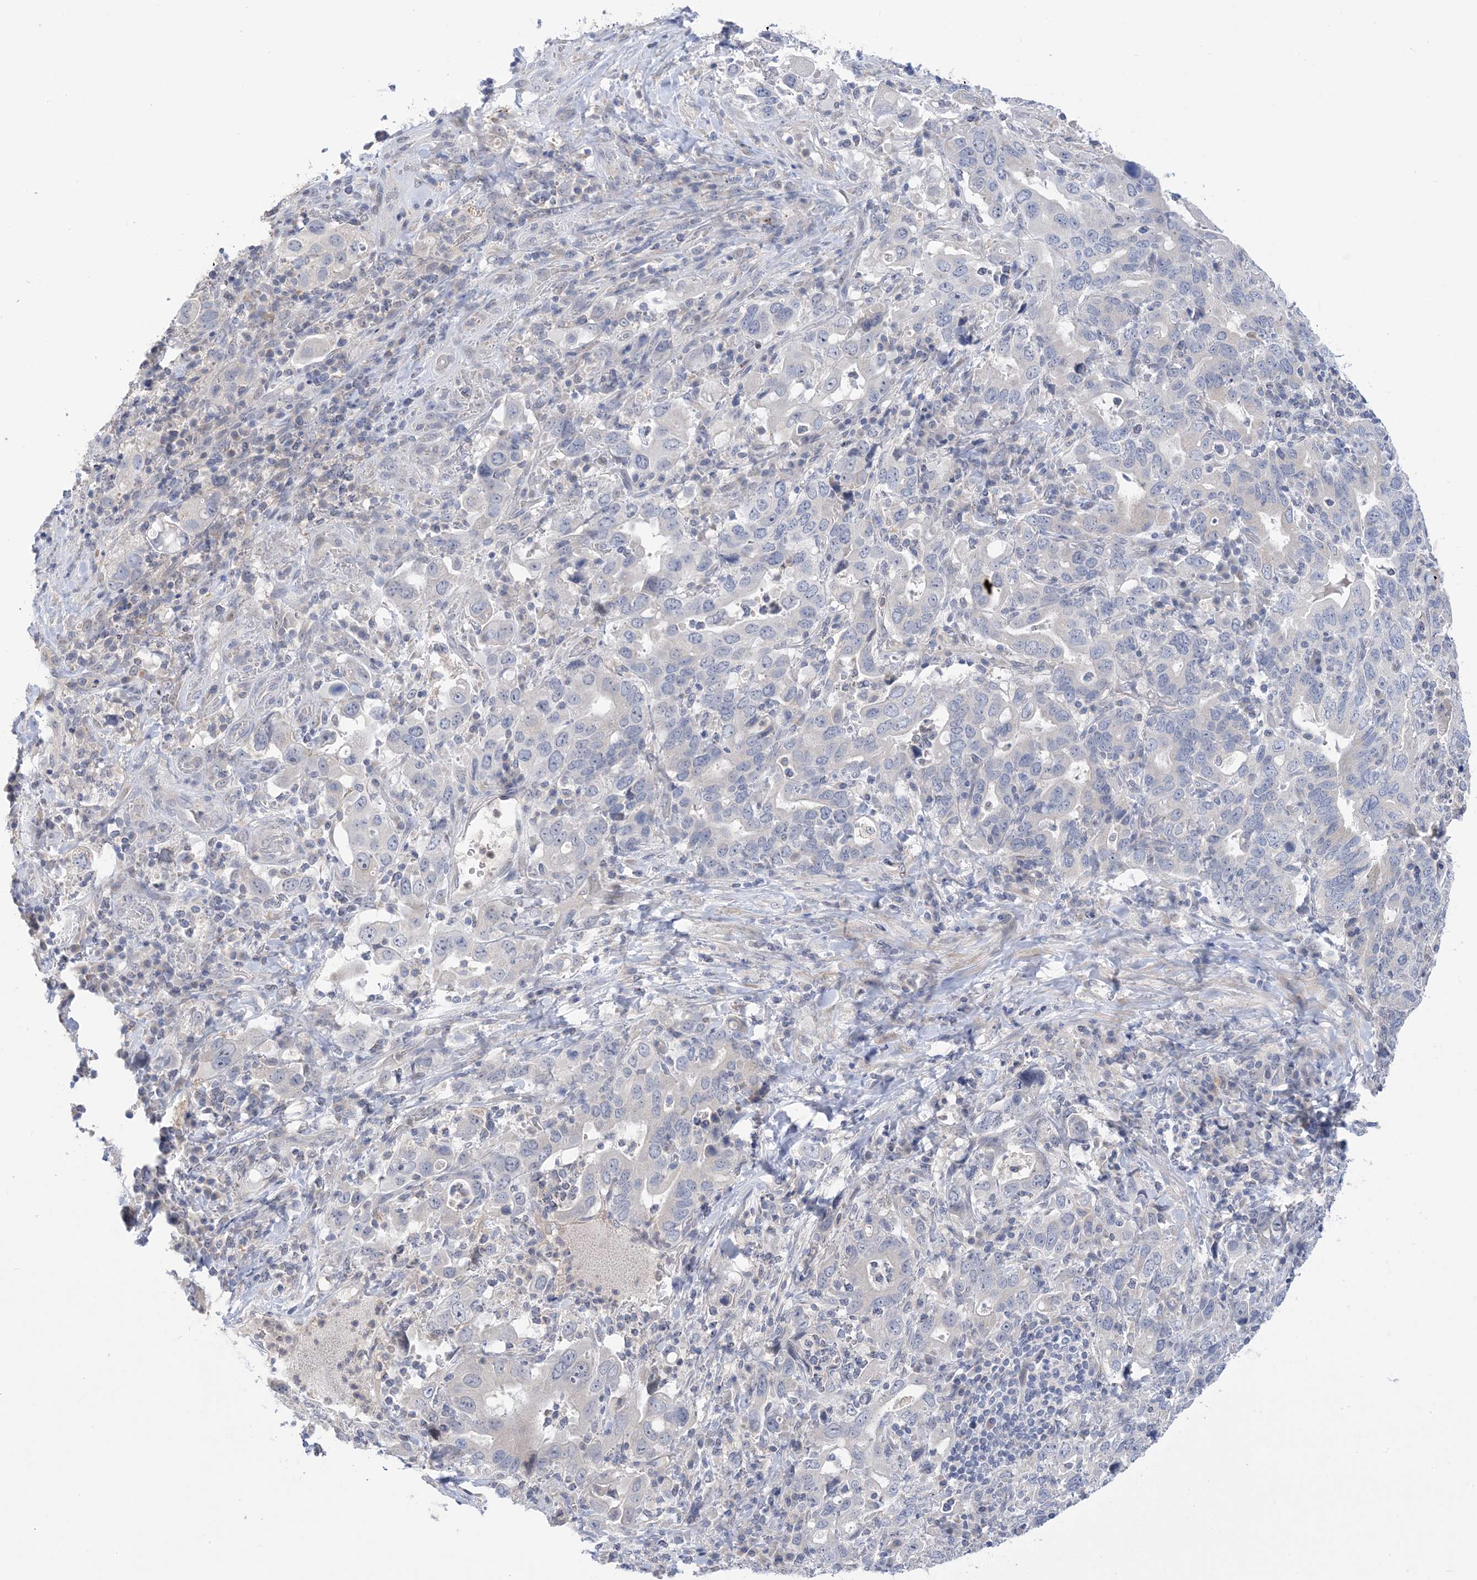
{"staining": {"intensity": "negative", "quantity": "none", "location": "none"}, "tissue": "stomach cancer", "cell_type": "Tumor cells", "image_type": "cancer", "snomed": [{"axis": "morphology", "description": "Adenocarcinoma, NOS"}, {"axis": "topography", "description": "Stomach, upper"}], "caption": "Immunohistochemical staining of stomach cancer (adenocarcinoma) exhibits no significant staining in tumor cells. Nuclei are stained in blue.", "gene": "TTYH1", "patient": {"sex": "male", "age": 62}}